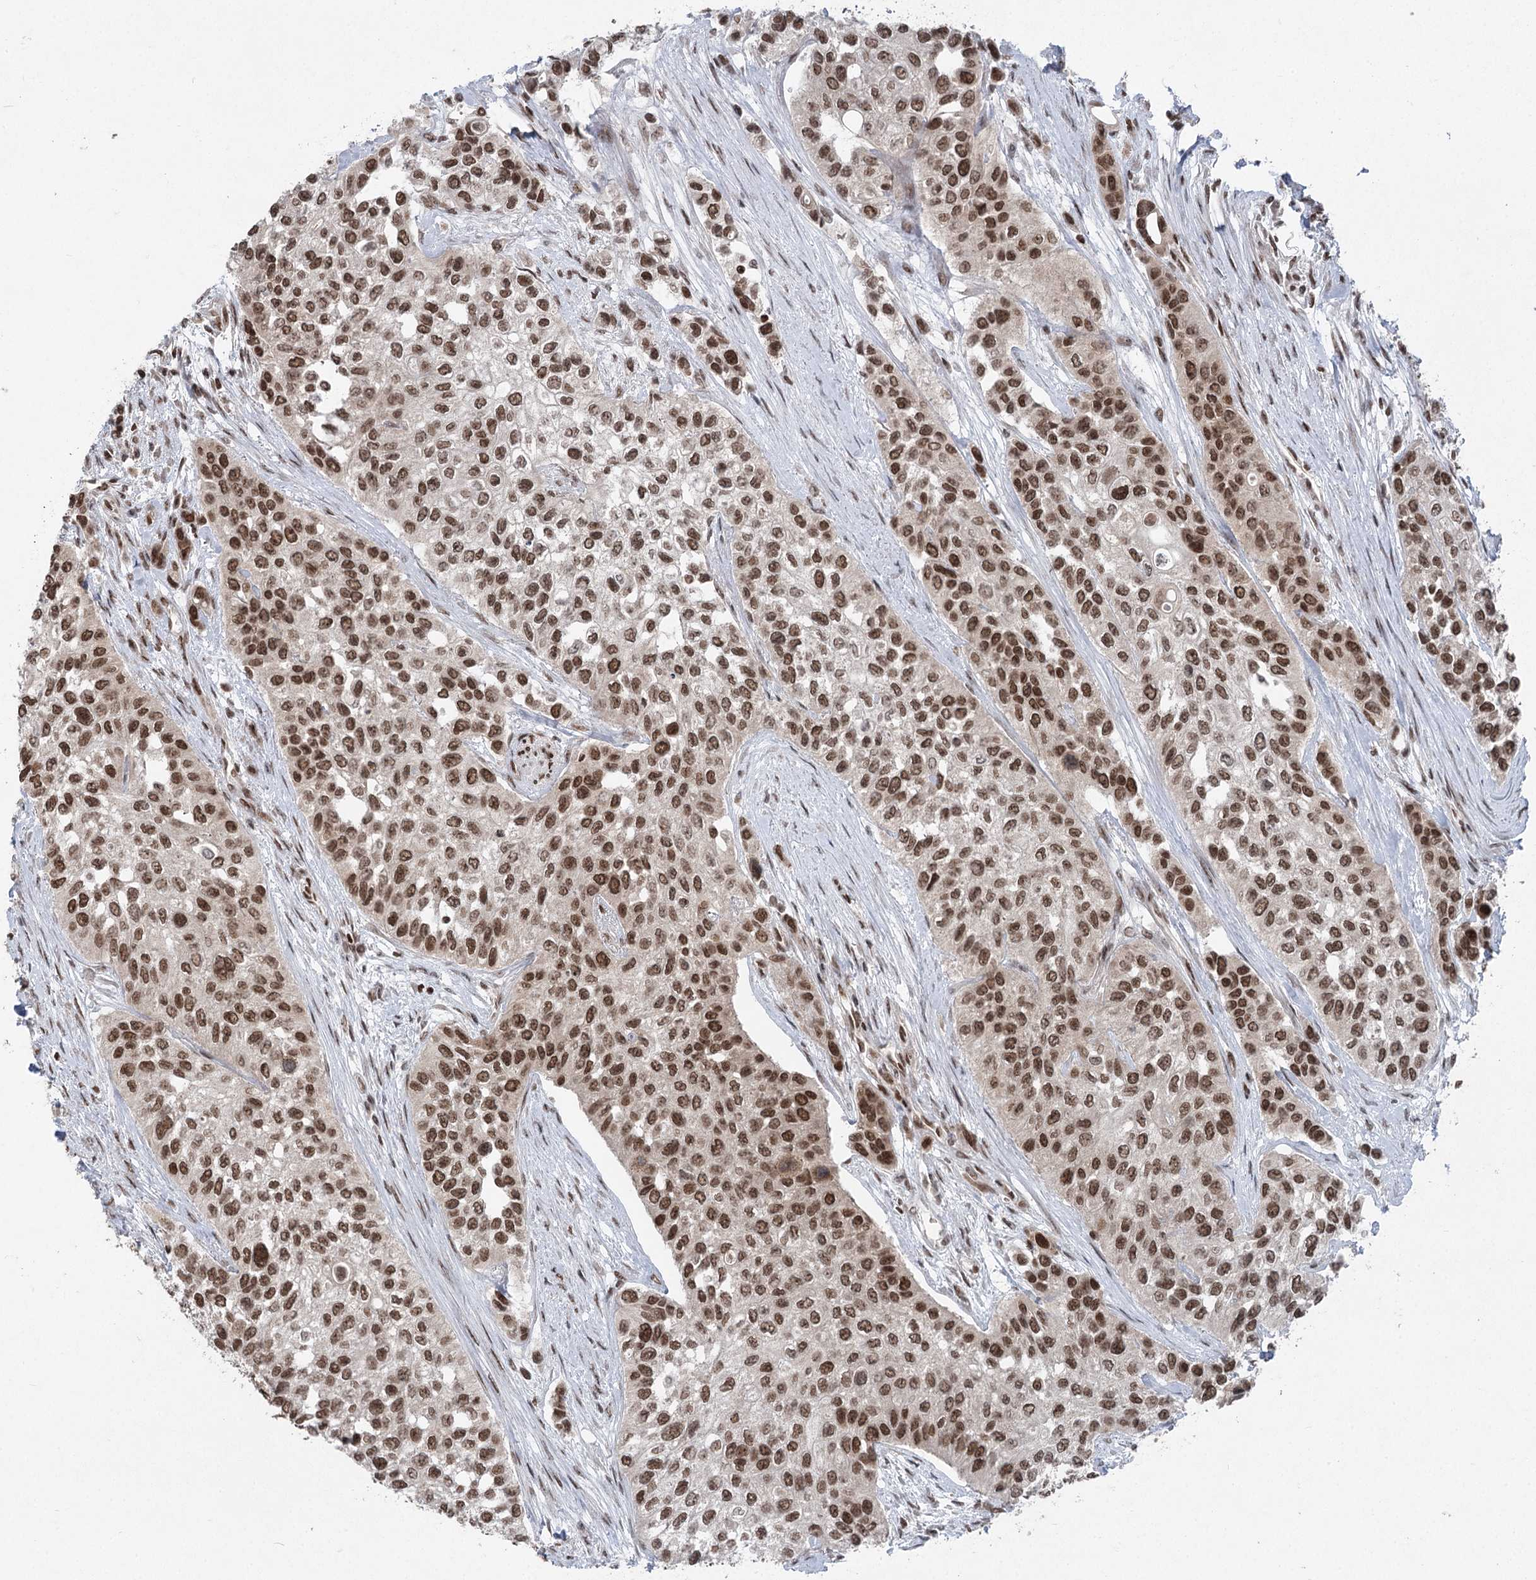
{"staining": {"intensity": "strong", "quantity": ">75%", "location": "nuclear"}, "tissue": "urothelial cancer", "cell_type": "Tumor cells", "image_type": "cancer", "snomed": [{"axis": "morphology", "description": "Normal tissue, NOS"}, {"axis": "morphology", "description": "Urothelial carcinoma, High grade"}, {"axis": "topography", "description": "Vascular tissue"}, {"axis": "topography", "description": "Urinary bladder"}], "caption": "Strong nuclear positivity for a protein is identified in about >75% of tumor cells of urothelial cancer using immunohistochemistry.", "gene": "CGGBP1", "patient": {"sex": "female", "age": 56}}